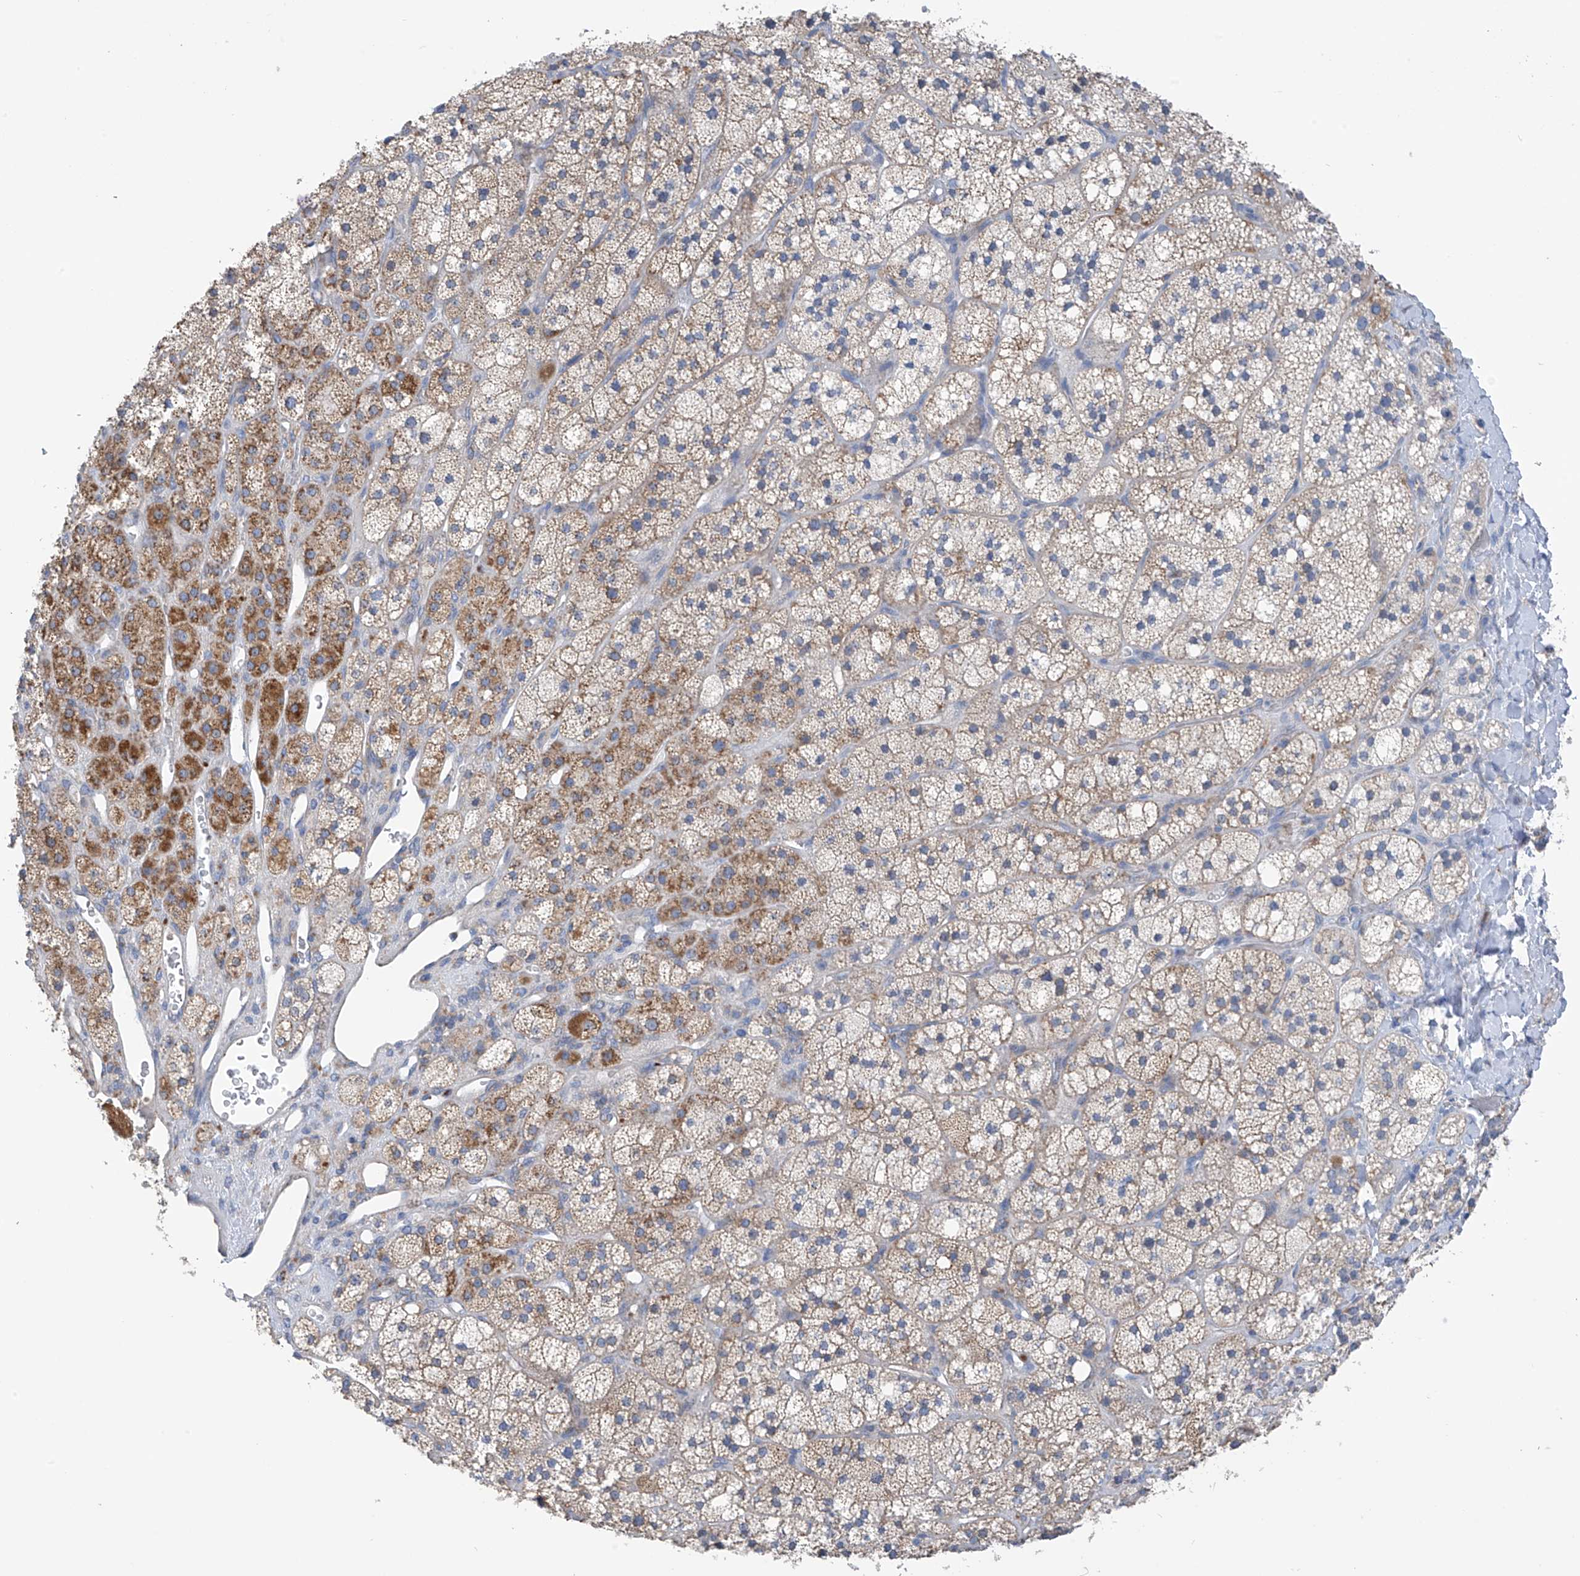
{"staining": {"intensity": "moderate", "quantity": "25%-75%", "location": "cytoplasmic/membranous"}, "tissue": "adrenal gland", "cell_type": "Glandular cells", "image_type": "normal", "snomed": [{"axis": "morphology", "description": "Normal tissue, NOS"}, {"axis": "topography", "description": "Adrenal gland"}], "caption": "Immunohistochemistry (IHC) photomicrograph of unremarkable adrenal gland stained for a protein (brown), which exhibits medium levels of moderate cytoplasmic/membranous staining in approximately 25%-75% of glandular cells.", "gene": "SYN3", "patient": {"sex": "male", "age": 61}}